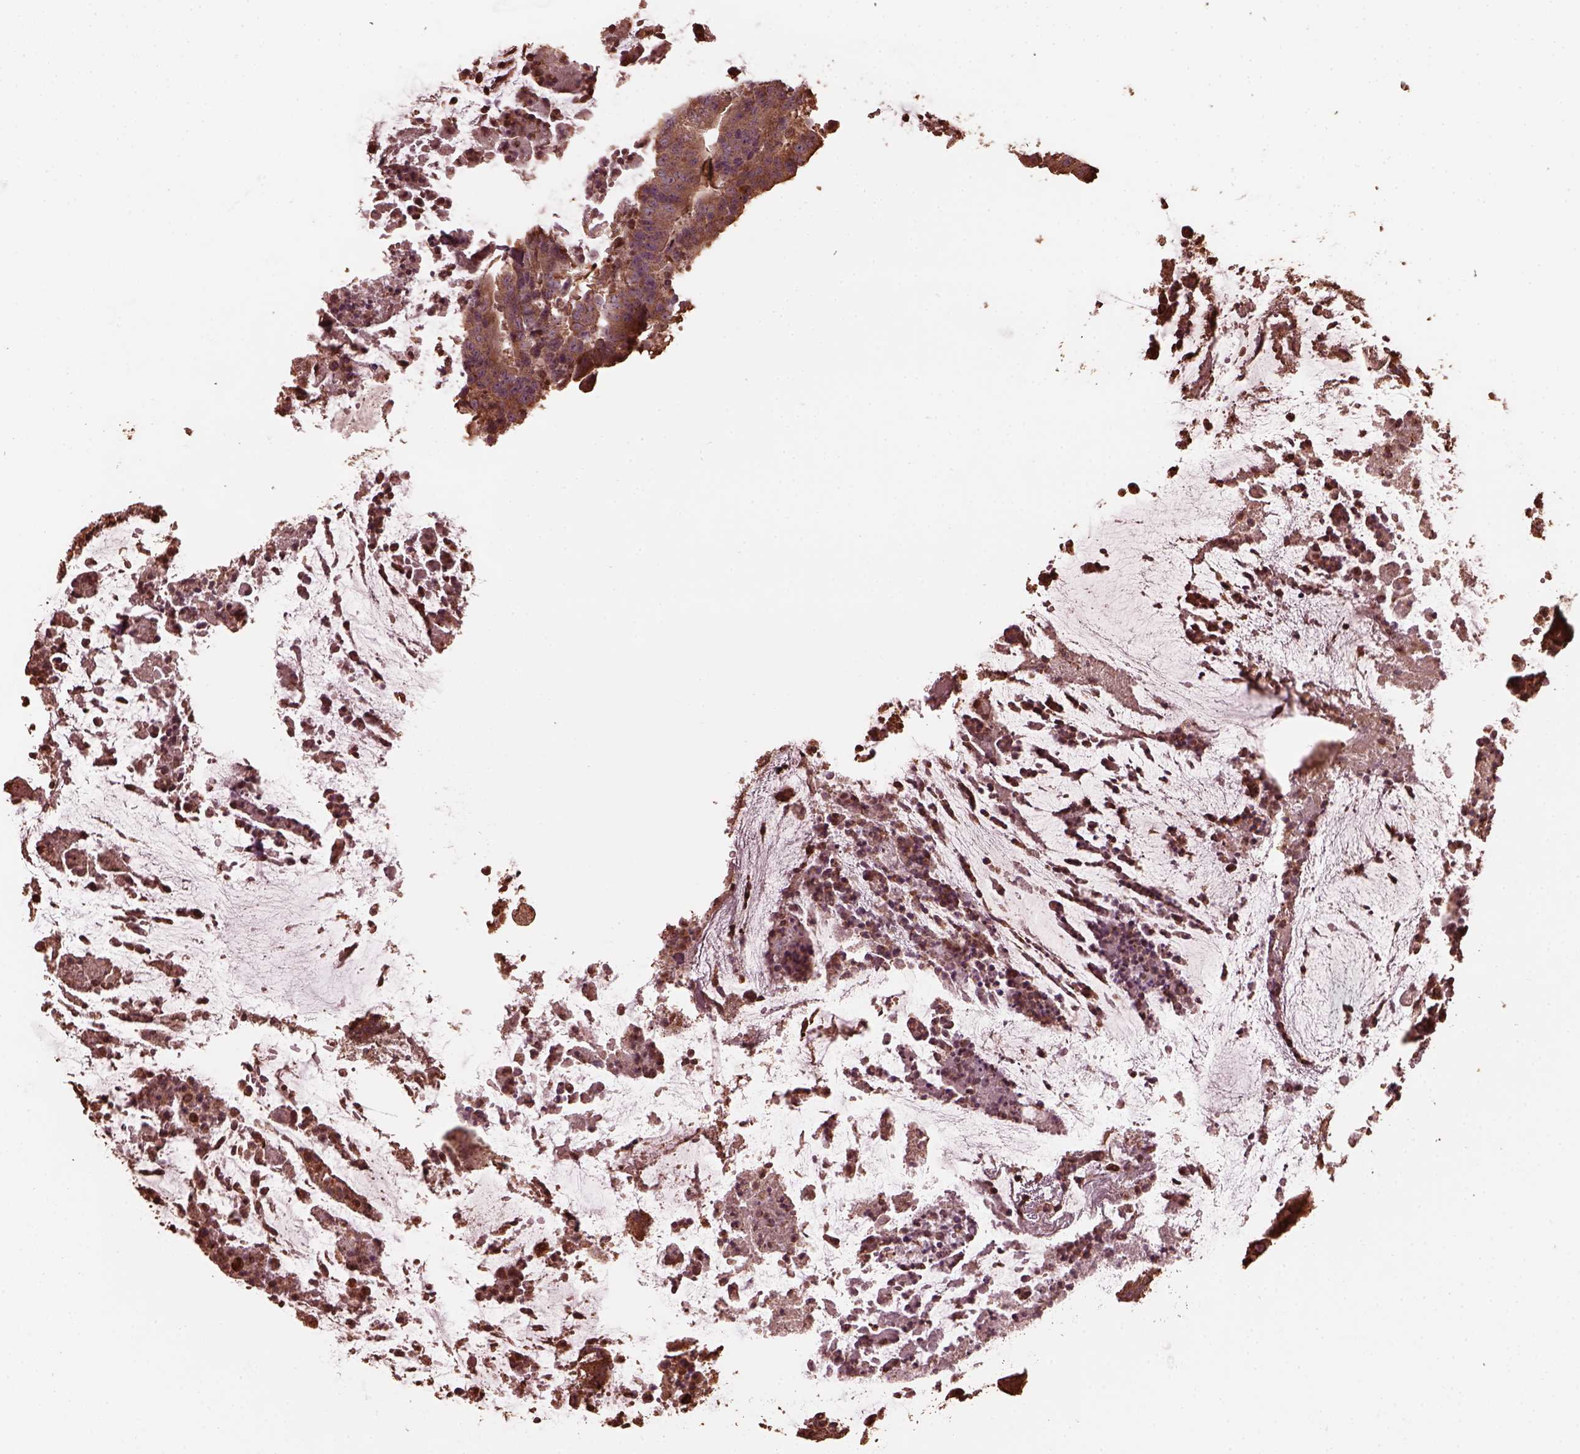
{"staining": {"intensity": "moderate", "quantity": ">75%", "location": "cytoplasmic/membranous"}, "tissue": "colorectal cancer", "cell_type": "Tumor cells", "image_type": "cancer", "snomed": [{"axis": "morphology", "description": "Adenocarcinoma, NOS"}, {"axis": "topography", "description": "Colon"}], "caption": "IHC (DAB (3,3'-diaminobenzidine)) staining of adenocarcinoma (colorectal) shows moderate cytoplasmic/membranous protein expression in about >75% of tumor cells. The protein is shown in brown color, while the nuclei are stained blue.", "gene": "GTPBP1", "patient": {"sex": "female", "age": 43}}